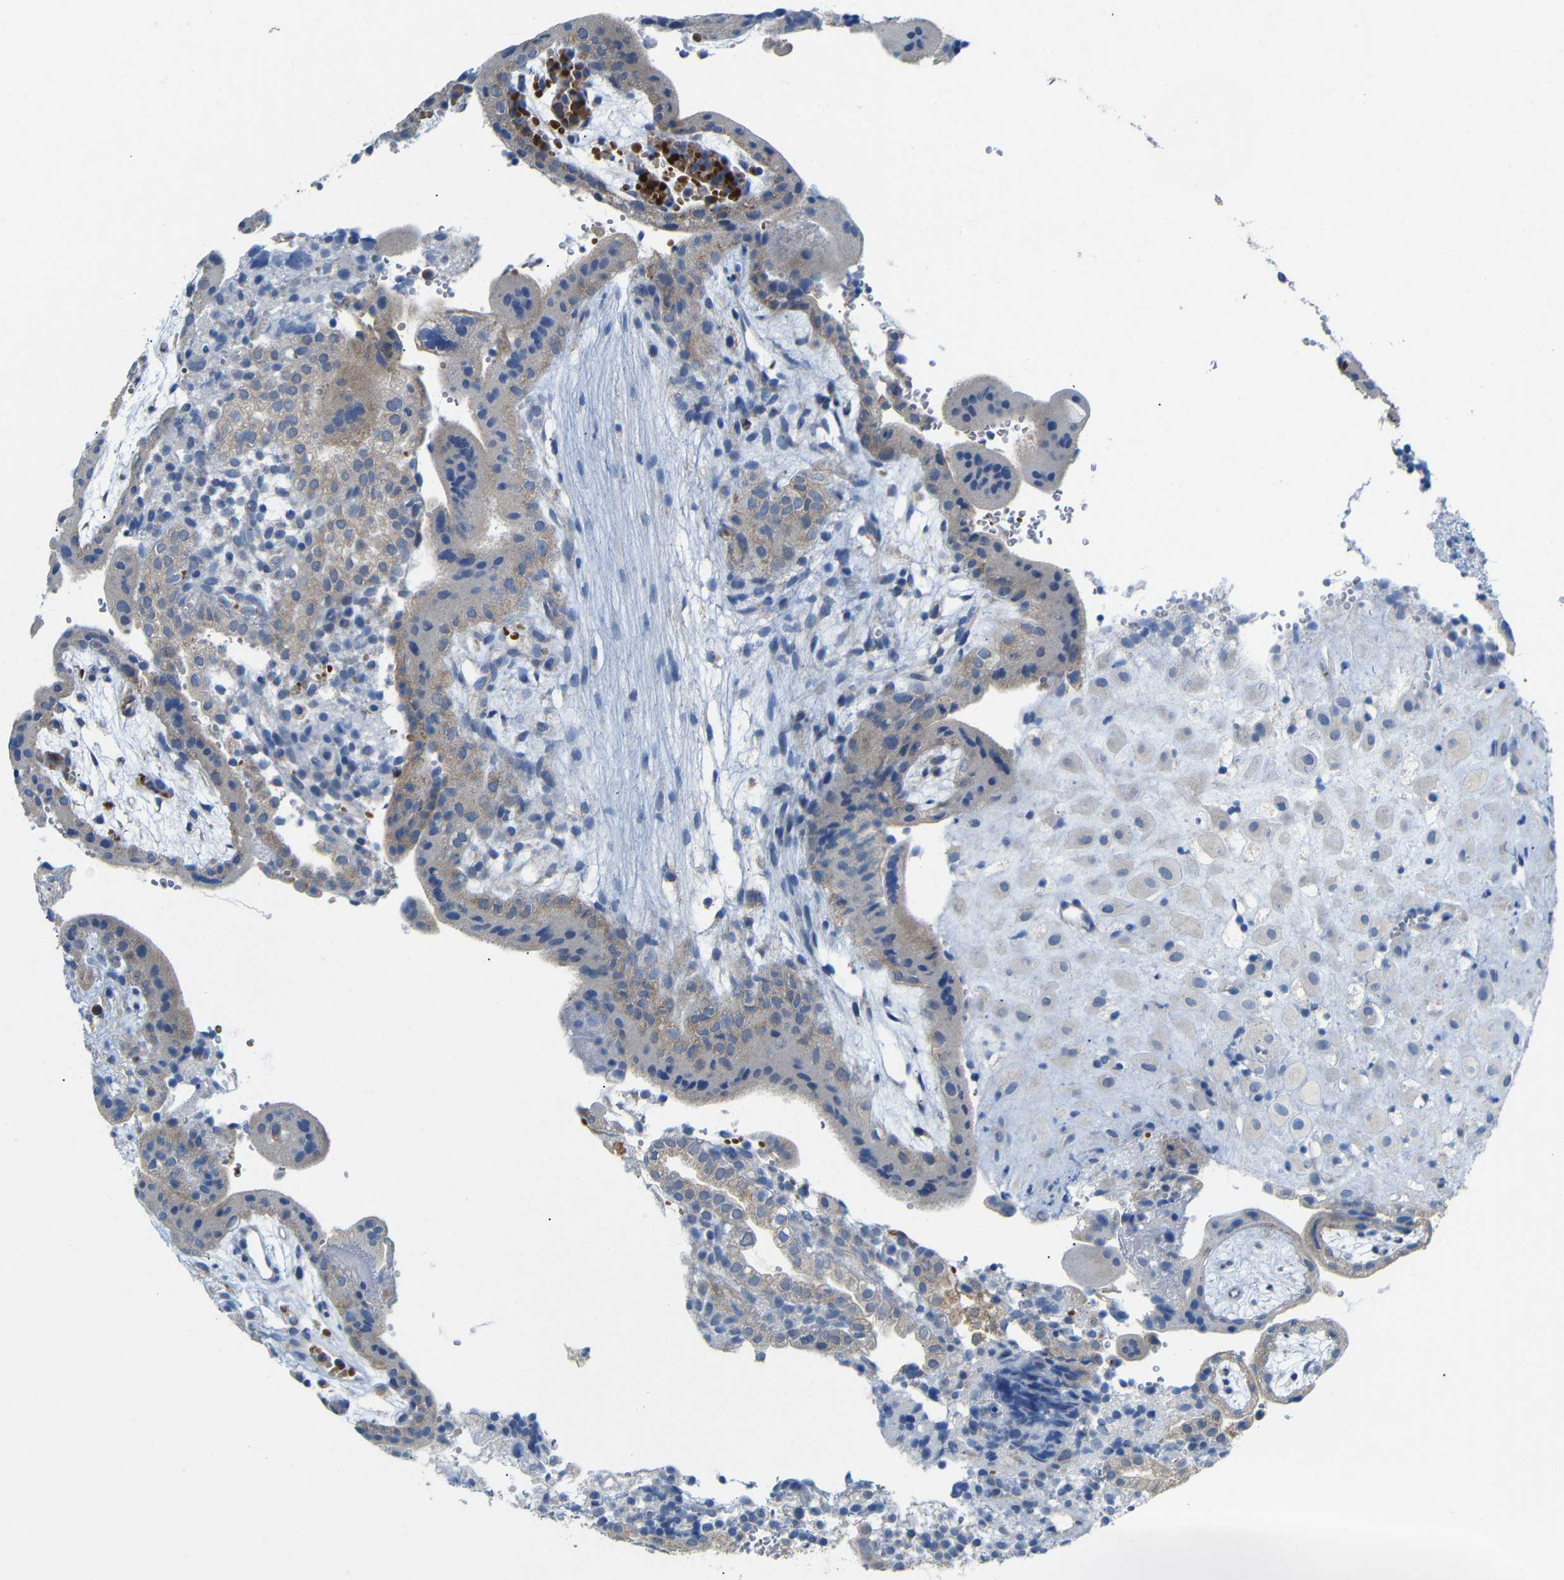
{"staining": {"intensity": "weak", "quantity": ">75%", "location": "cytoplasmic/membranous"}, "tissue": "placenta", "cell_type": "Decidual cells", "image_type": "normal", "snomed": [{"axis": "morphology", "description": "Normal tissue, NOS"}, {"axis": "topography", "description": "Placenta"}], "caption": "Immunohistochemistry histopathology image of benign placenta stained for a protein (brown), which demonstrates low levels of weak cytoplasmic/membranous positivity in approximately >75% of decidual cells.", "gene": "TBC1D32", "patient": {"sex": "female", "age": 18}}